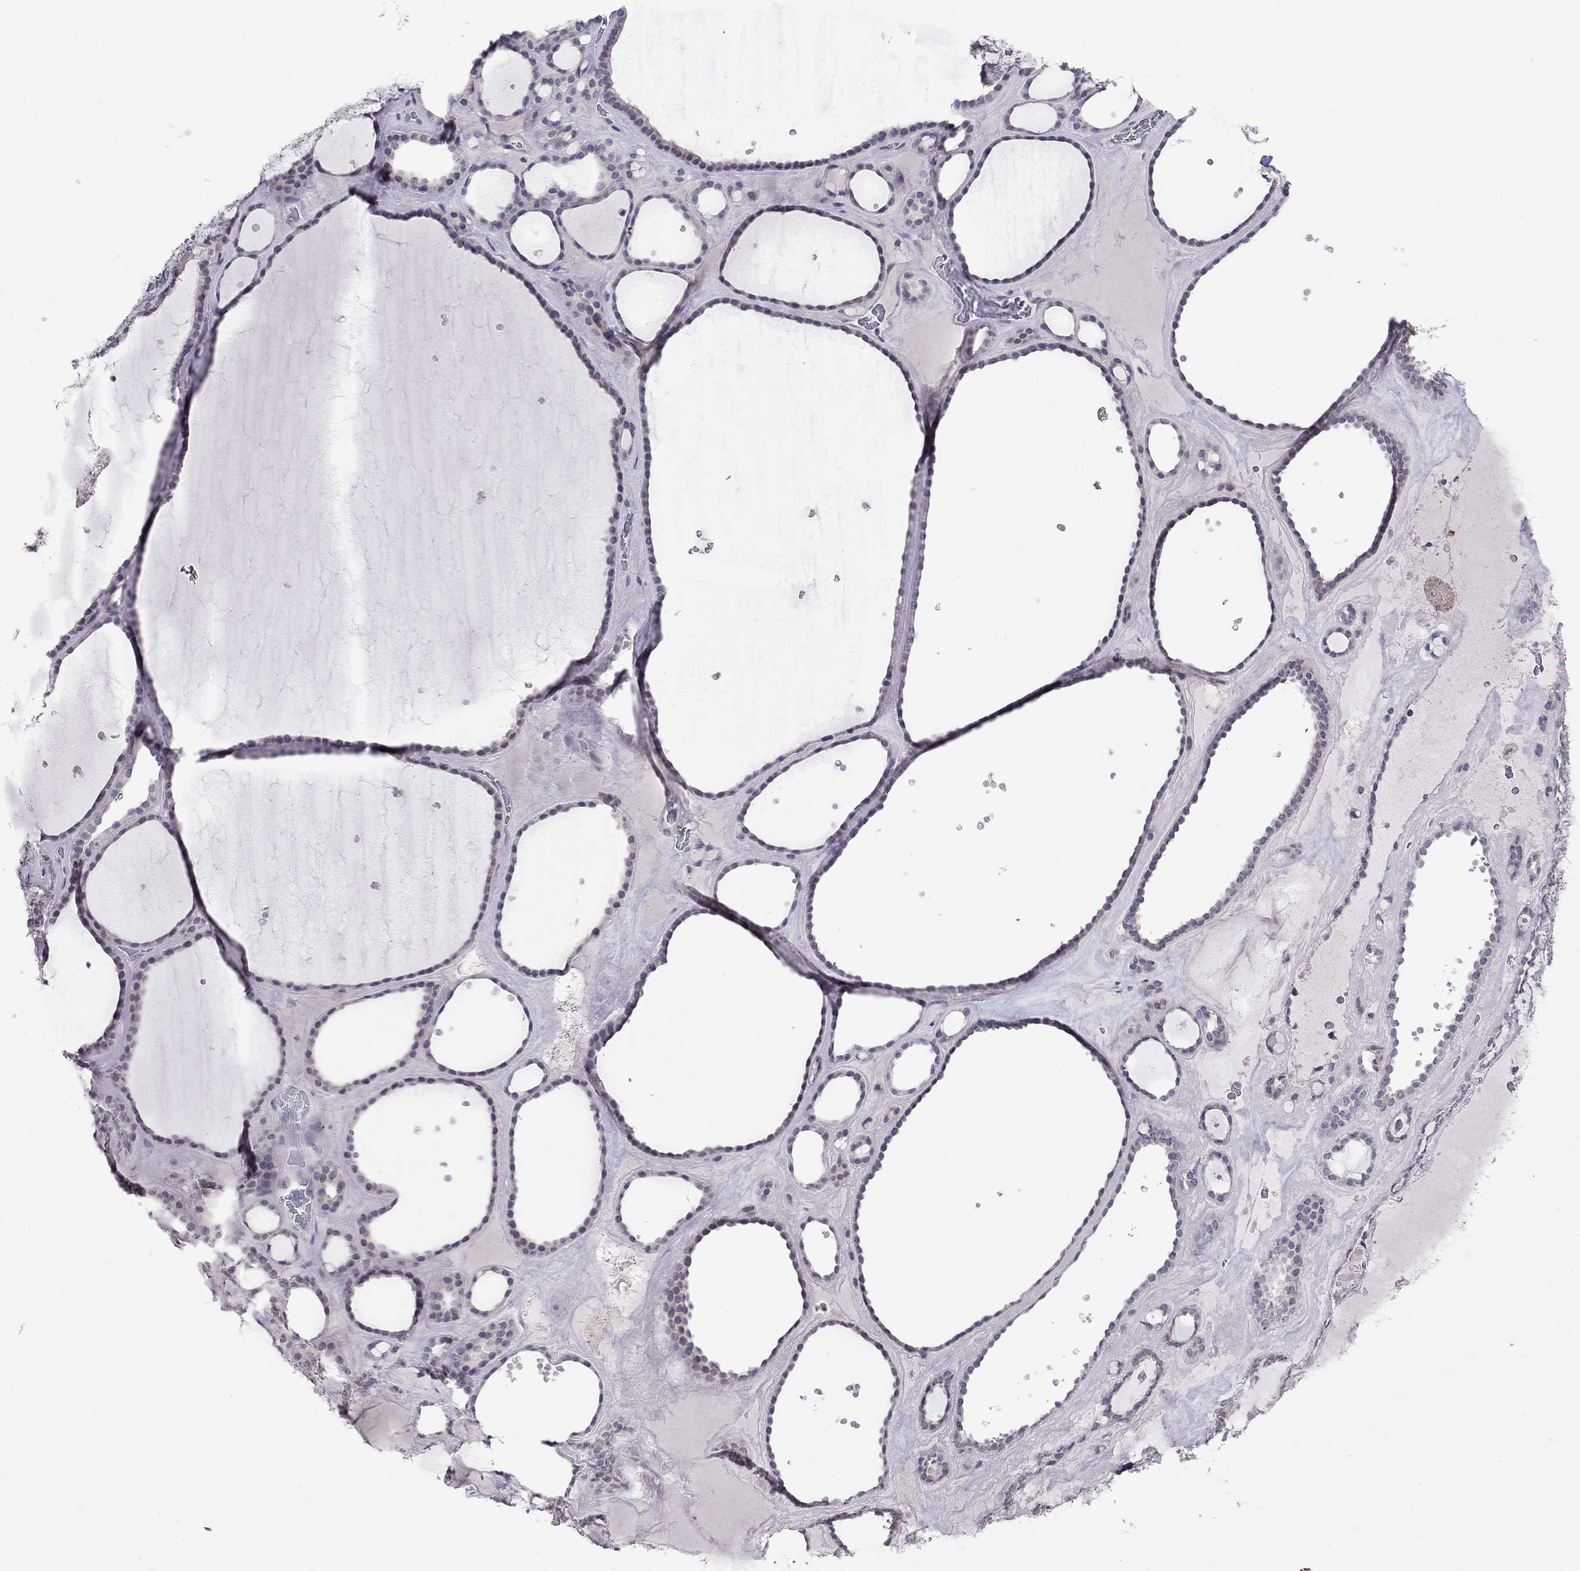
{"staining": {"intensity": "negative", "quantity": "none", "location": "none"}, "tissue": "thyroid gland", "cell_type": "Glandular cells", "image_type": "normal", "snomed": [{"axis": "morphology", "description": "Normal tissue, NOS"}, {"axis": "topography", "description": "Thyroid gland"}], "caption": "Immunohistochemistry micrograph of benign human thyroid gland stained for a protein (brown), which reveals no staining in glandular cells.", "gene": "MYO3B", "patient": {"sex": "male", "age": 63}}